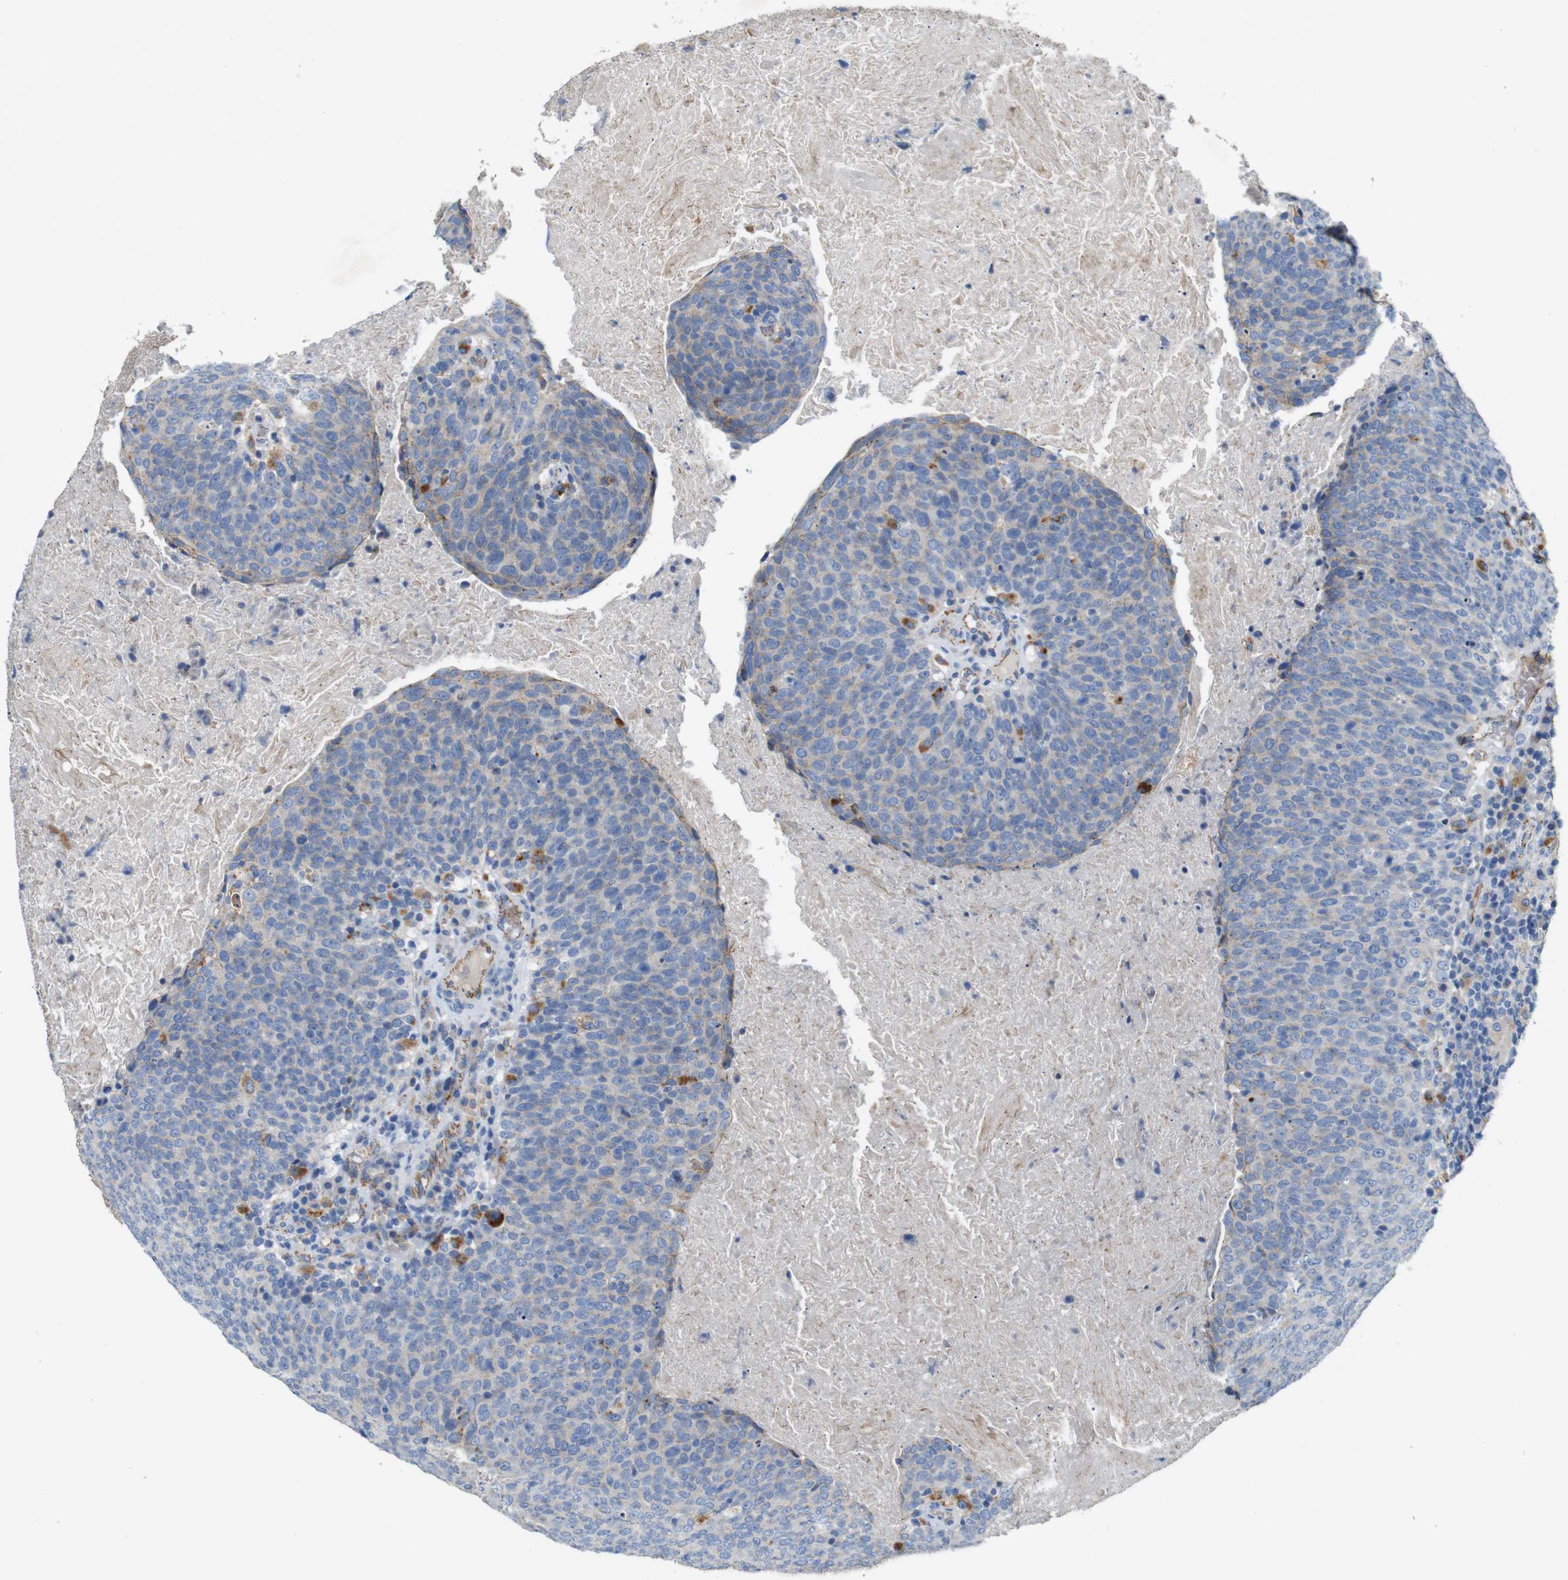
{"staining": {"intensity": "moderate", "quantity": "<25%", "location": "cytoplasmic/membranous"}, "tissue": "head and neck cancer", "cell_type": "Tumor cells", "image_type": "cancer", "snomed": [{"axis": "morphology", "description": "Squamous cell carcinoma, NOS"}, {"axis": "morphology", "description": "Squamous cell carcinoma, metastatic, NOS"}, {"axis": "topography", "description": "Lymph node"}, {"axis": "topography", "description": "Head-Neck"}], "caption": "Immunohistochemical staining of human head and neck cancer reveals low levels of moderate cytoplasmic/membranous protein staining in about <25% of tumor cells.", "gene": "NHLRC3", "patient": {"sex": "male", "age": 62}}